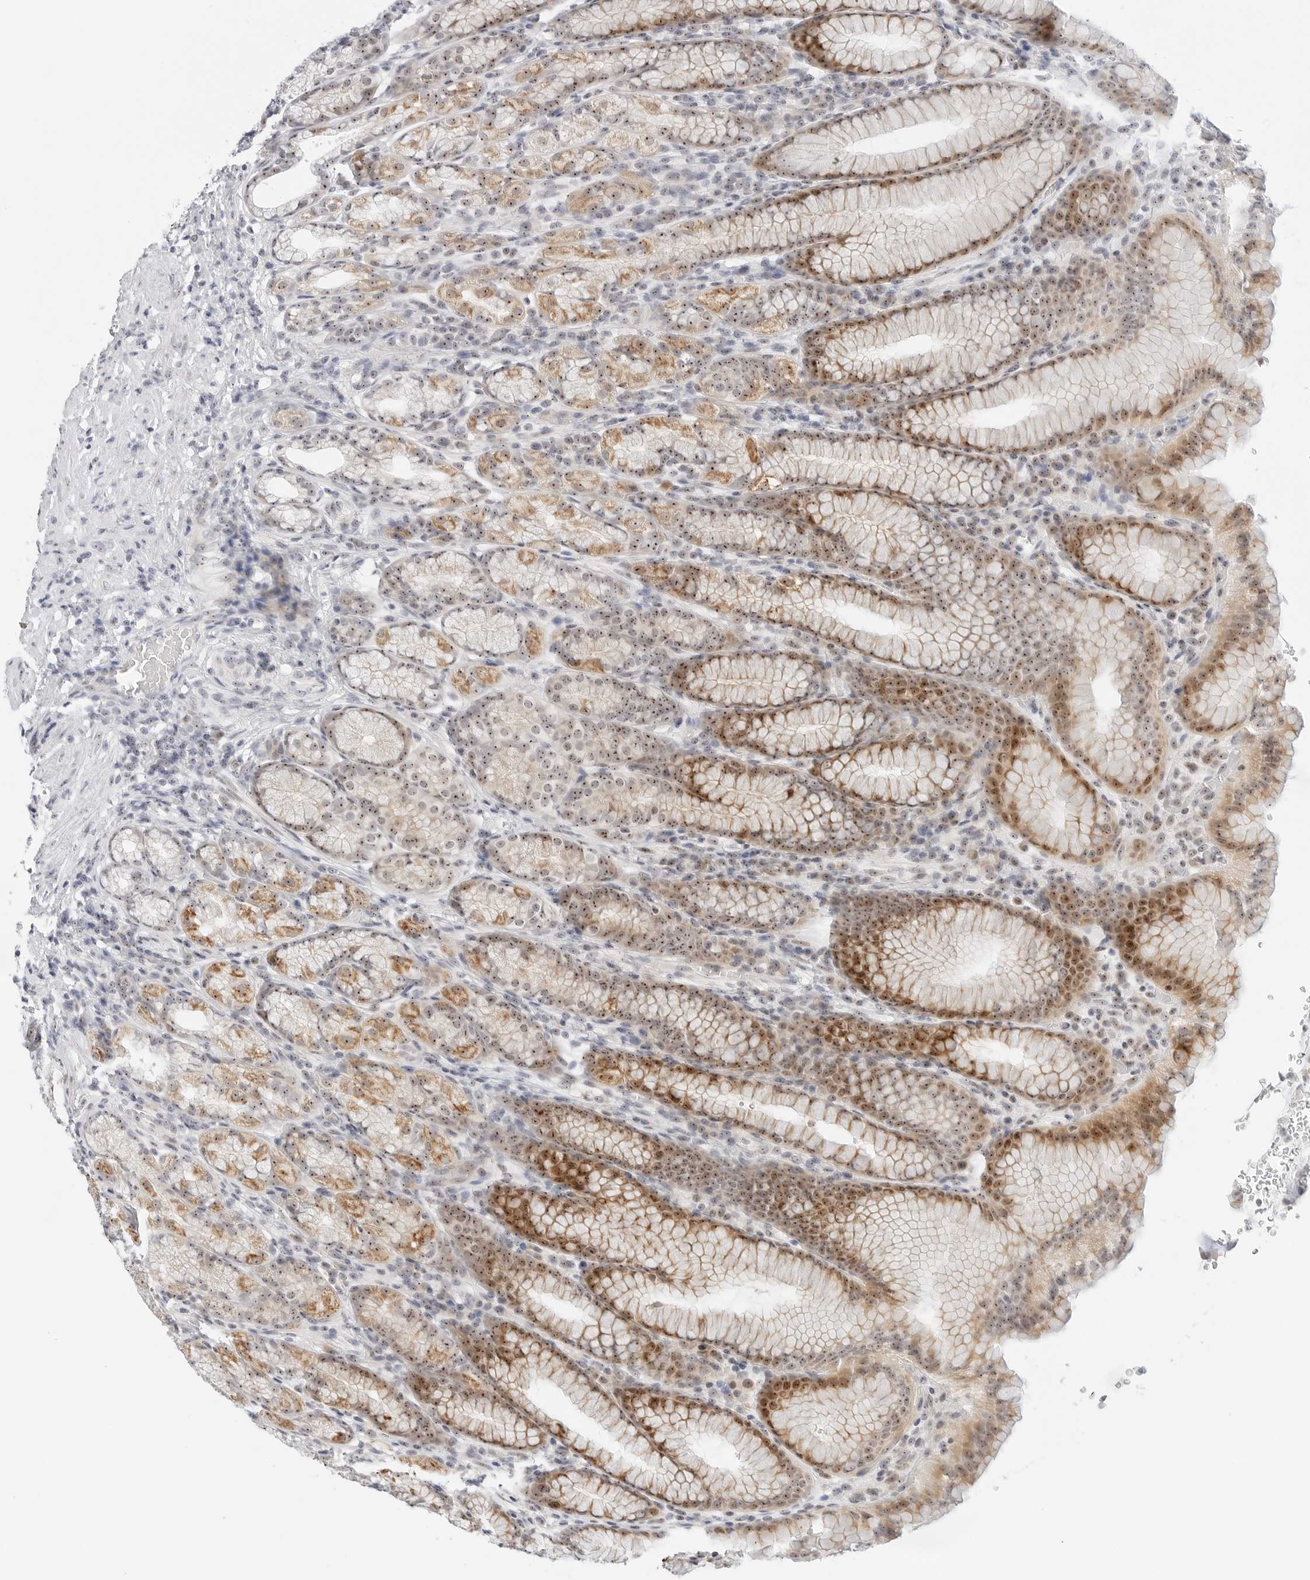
{"staining": {"intensity": "moderate", "quantity": "25%-75%", "location": "cytoplasmic/membranous,nuclear"}, "tissue": "stomach", "cell_type": "Glandular cells", "image_type": "normal", "snomed": [{"axis": "morphology", "description": "Normal tissue, NOS"}, {"axis": "topography", "description": "Stomach"}], "caption": "About 25%-75% of glandular cells in normal stomach exhibit moderate cytoplasmic/membranous,nuclear protein positivity as visualized by brown immunohistochemical staining.", "gene": "RIMKLA", "patient": {"sex": "male", "age": 42}}